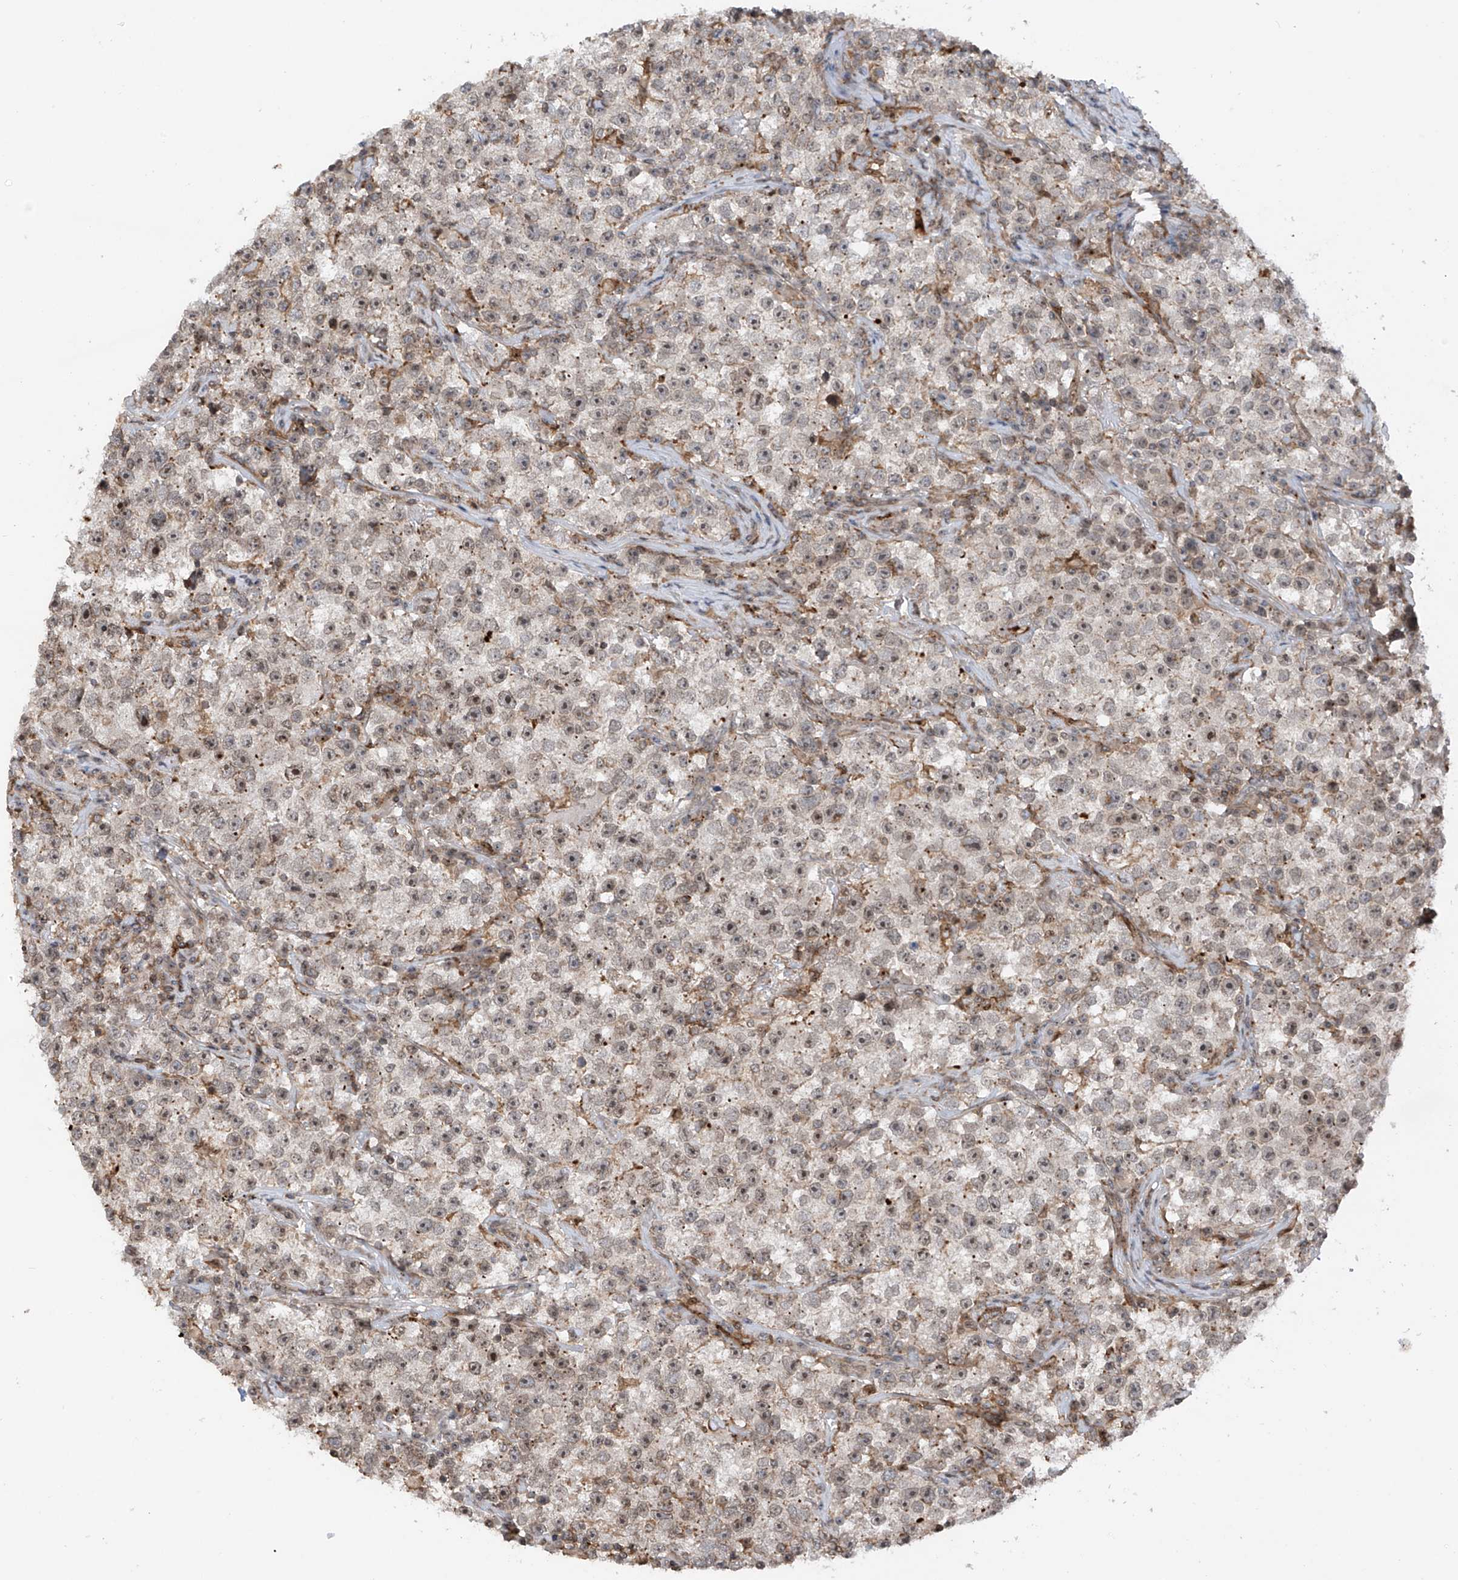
{"staining": {"intensity": "weak", "quantity": "<25%", "location": "cytoplasmic/membranous,nuclear"}, "tissue": "testis cancer", "cell_type": "Tumor cells", "image_type": "cancer", "snomed": [{"axis": "morphology", "description": "Seminoma, NOS"}, {"axis": "topography", "description": "Testis"}], "caption": "Photomicrograph shows no protein positivity in tumor cells of seminoma (testis) tissue.", "gene": "REPIN1", "patient": {"sex": "male", "age": 22}}